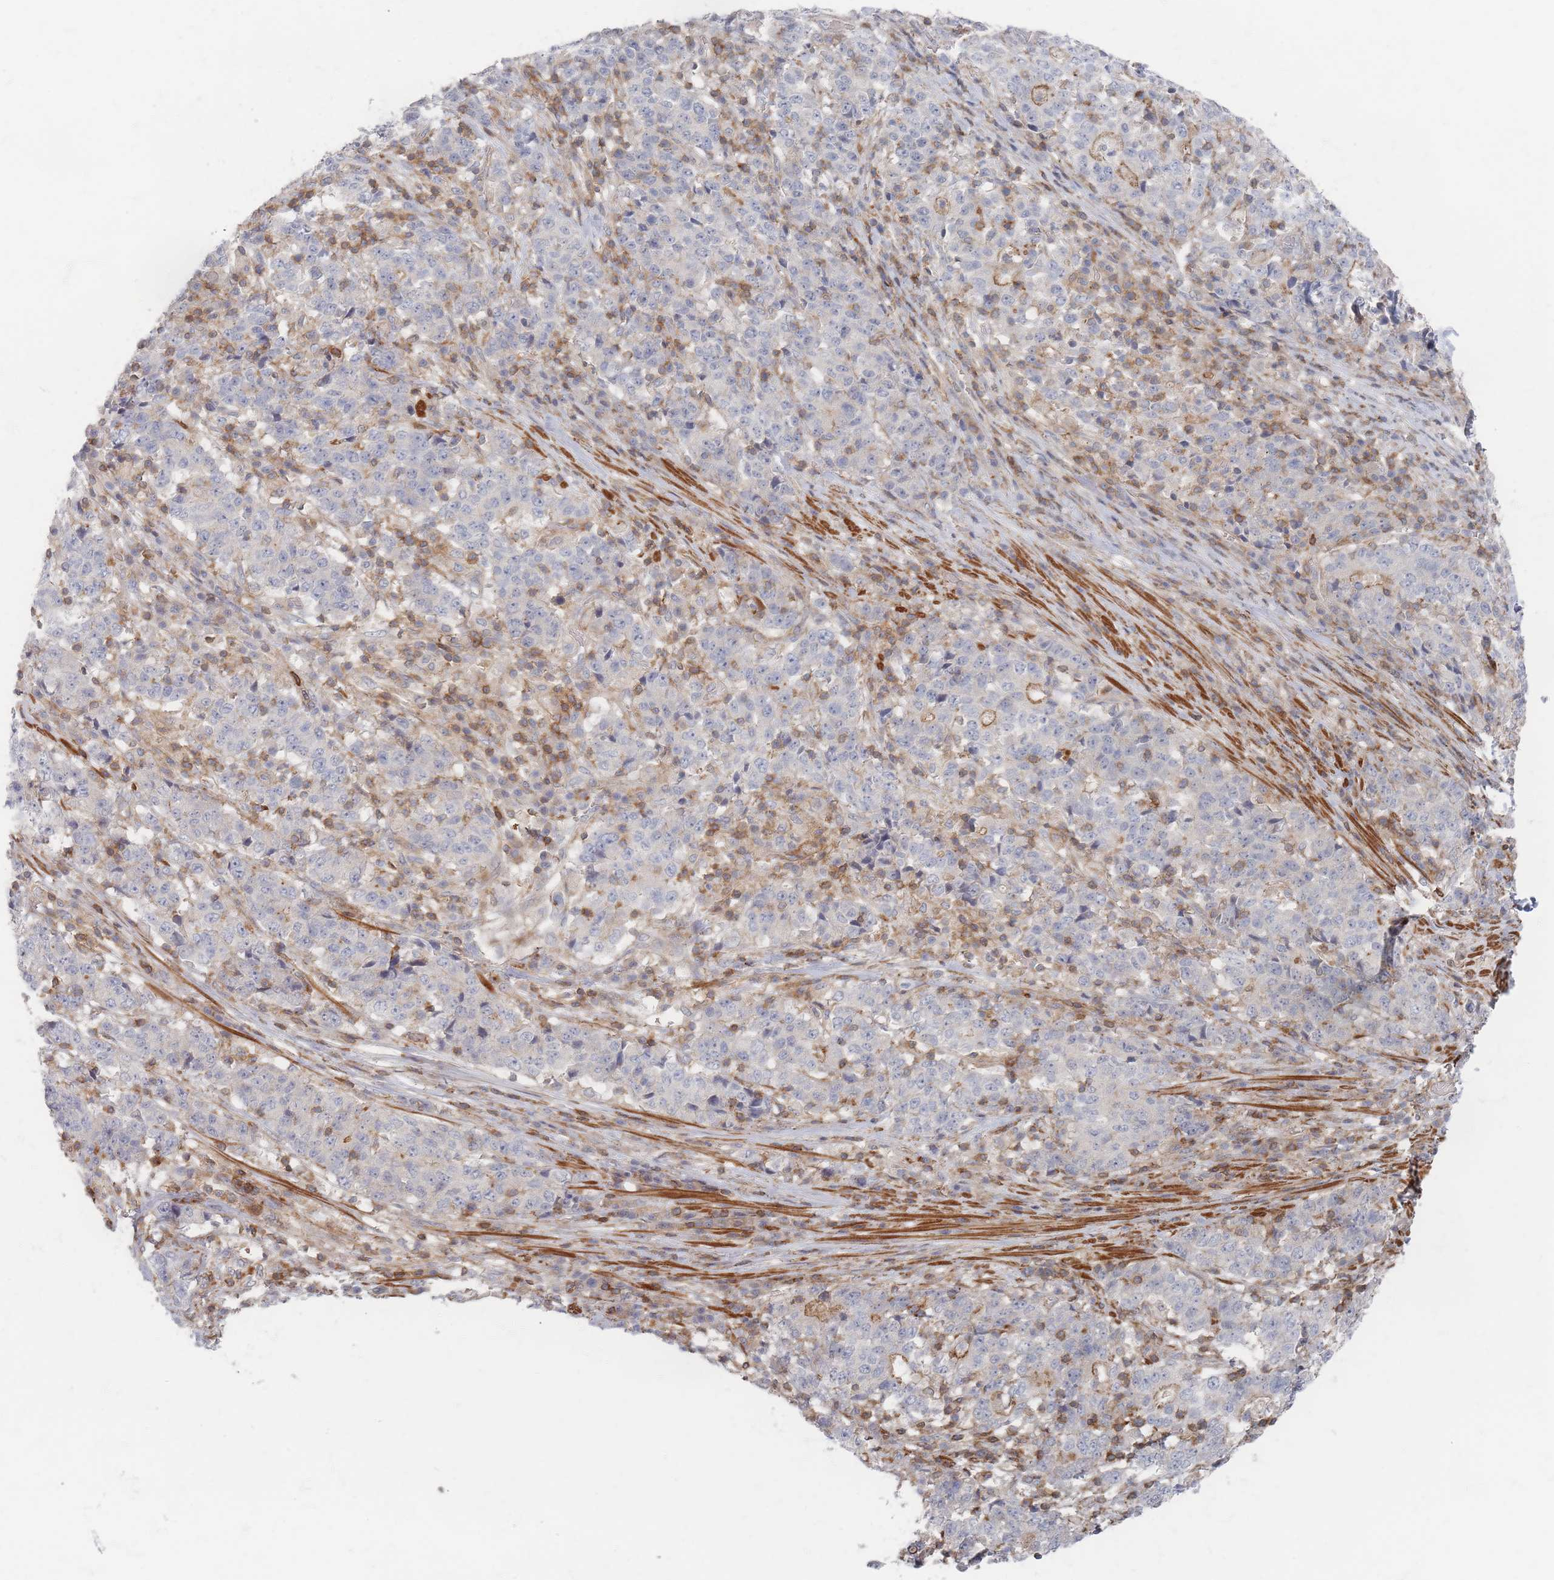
{"staining": {"intensity": "moderate", "quantity": "<25%", "location": "cytoplasmic/membranous"}, "tissue": "stomach cancer", "cell_type": "Tumor cells", "image_type": "cancer", "snomed": [{"axis": "morphology", "description": "Adenocarcinoma, NOS"}, {"axis": "topography", "description": "Stomach"}], "caption": "DAB (3,3'-diaminobenzidine) immunohistochemical staining of stomach cancer reveals moderate cytoplasmic/membranous protein staining in about <25% of tumor cells. (DAB = brown stain, brightfield microscopy at high magnification).", "gene": "ZNF852", "patient": {"sex": "male", "age": 59}}